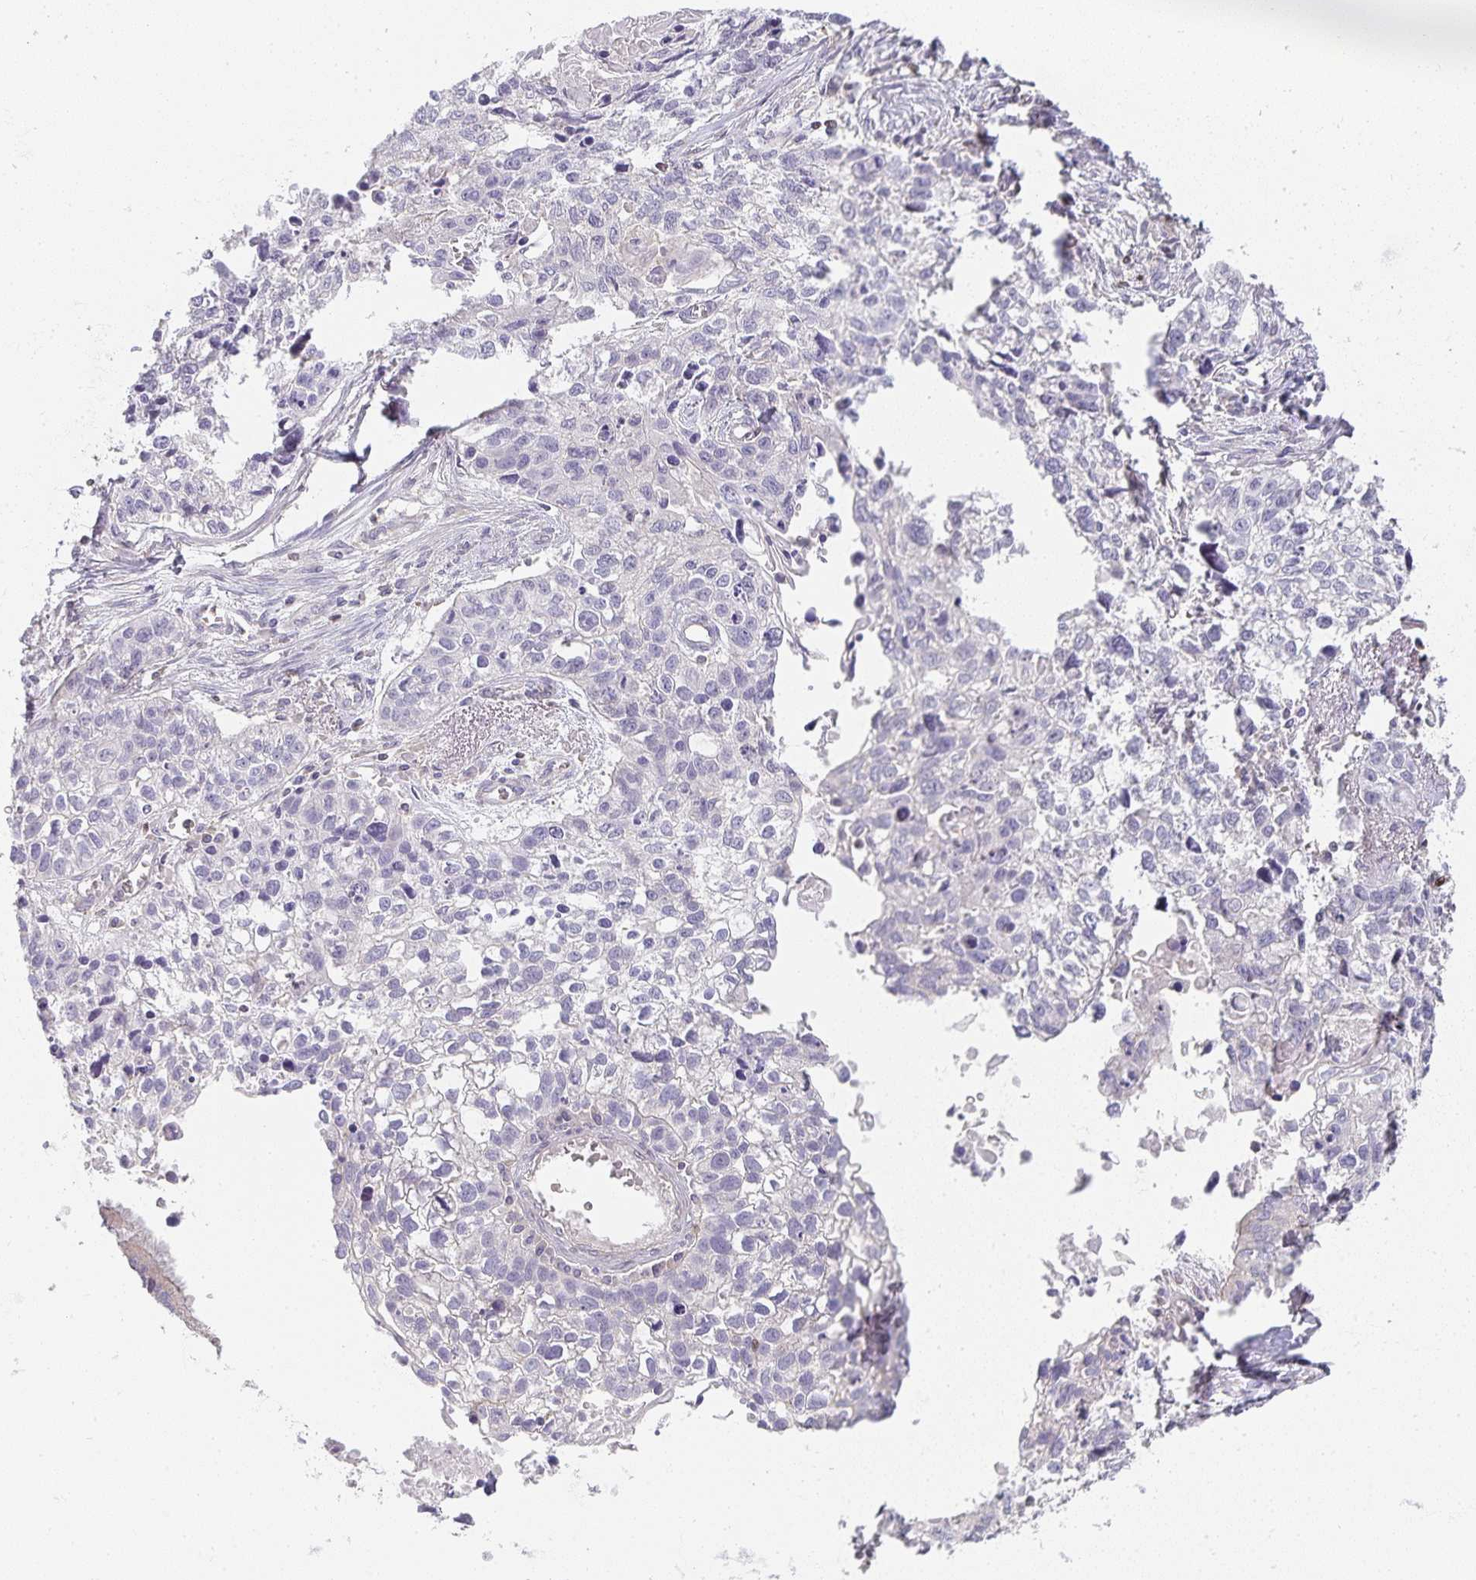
{"staining": {"intensity": "negative", "quantity": "none", "location": "none"}, "tissue": "lung cancer", "cell_type": "Tumor cells", "image_type": "cancer", "snomed": [{"axis": "morphology", "description": "Squamous cell carcinoma, NOS"}, {"axis": "topography", "description": "Lung"}], "caption": "Immunohistochemistry histopathology image of squamous cell carcinoma (lung) stained for a protein (brown), which demonstrates no staining in tumor cells.", "gene": "GATA3", "patient": {"sex": "male", "age": 74}}